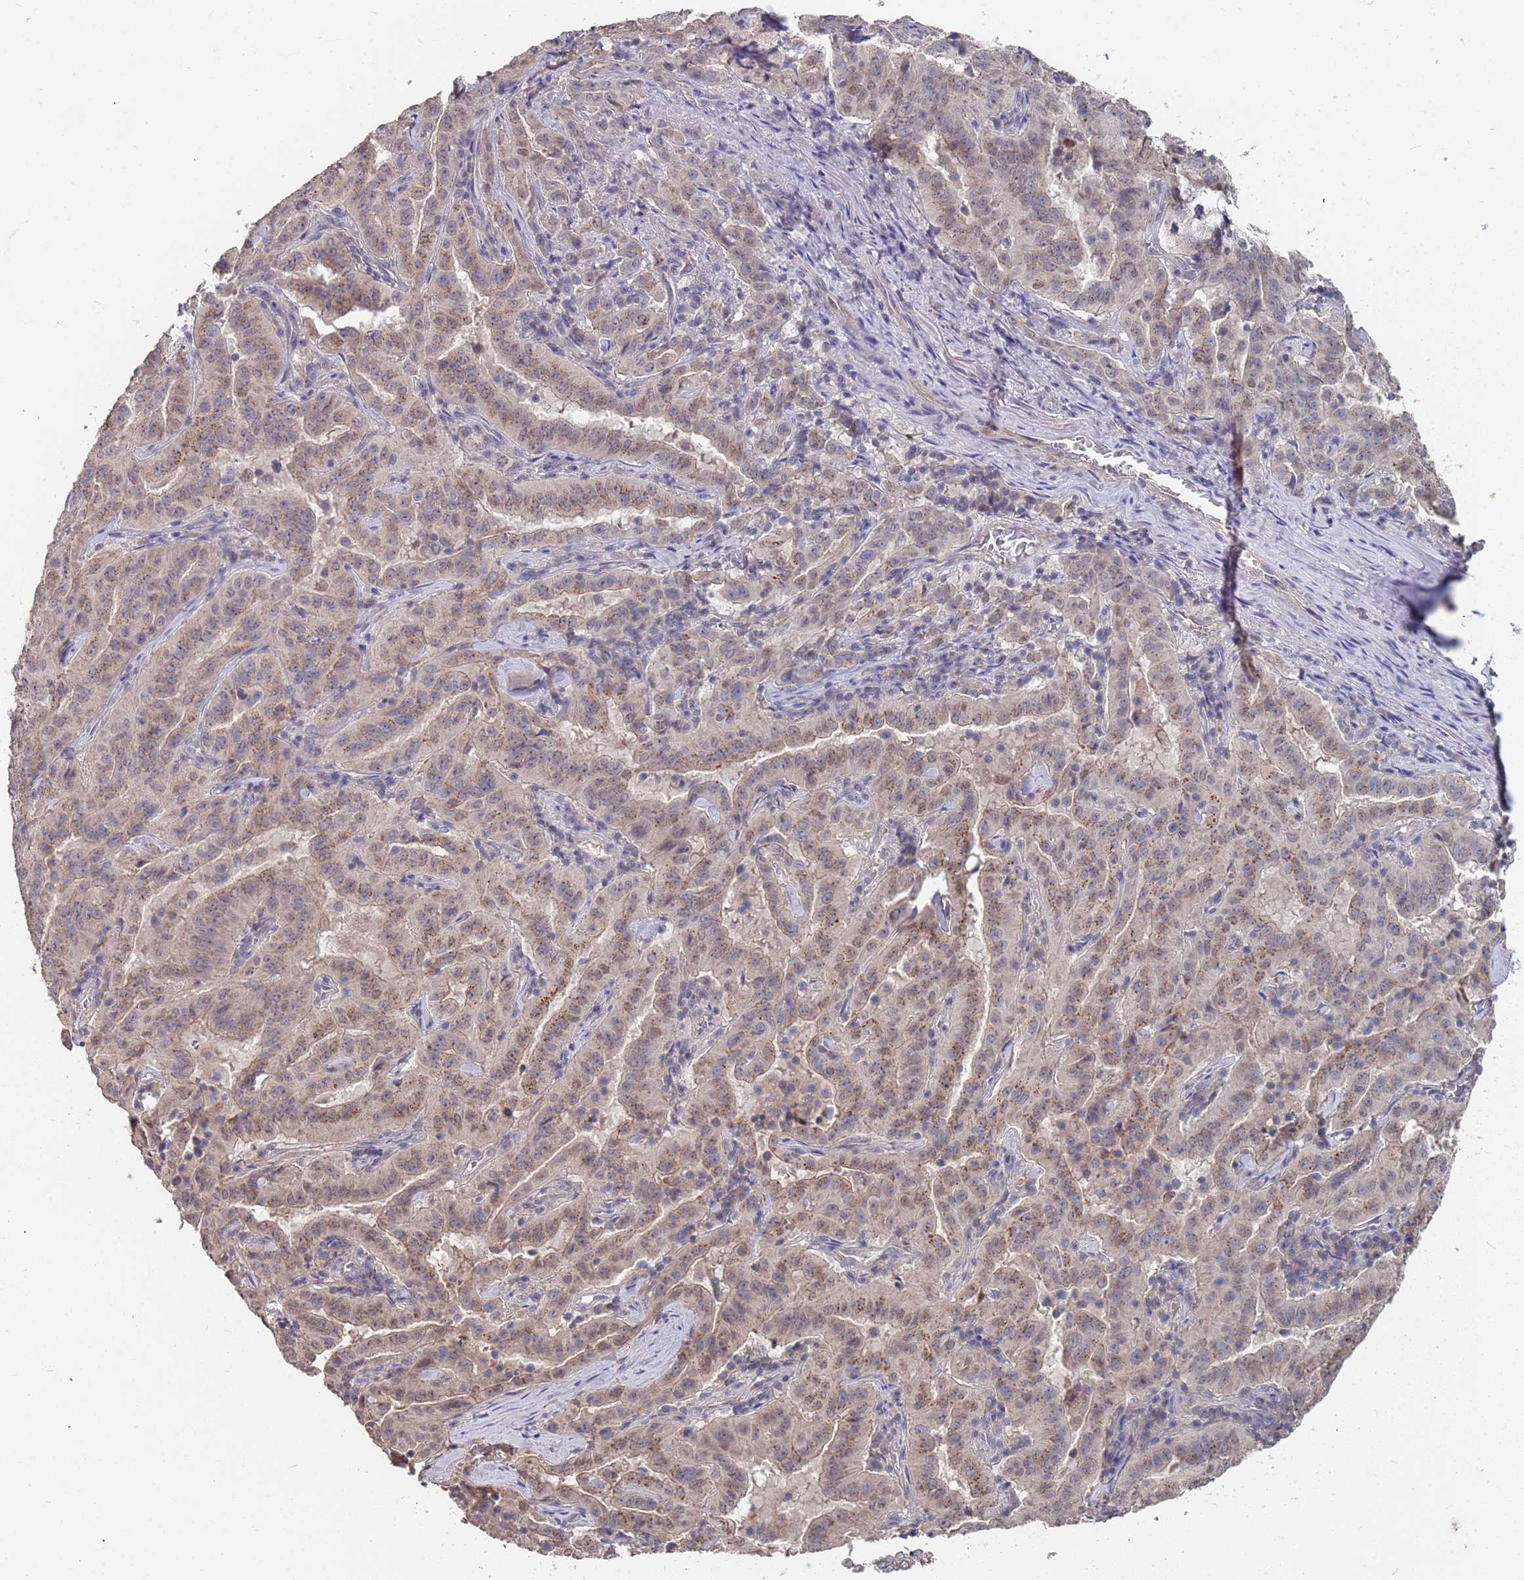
{"staining": {"intensity": "weak", "quantity": "25%-75%", "location": "cytoplasmic/membranous"}, "tissue": "pancreatic cancer", "cell_type": "Tumor cells", "image_type": "cancer", "snomed": [{"axis": "morphology", "description": "Adenocarcinoma, NOS"}, {"axis": "topography", "description": "Pancreas"}], "caption": "This is a histology image of immunohistochemistry staining of pancreatic adenocarcinoma, which shows weak staining in the cytoplasmic/membranous of tumor cells.", "gene": "TCEANC2", "patient": {"sex": "male", "age": 63}}